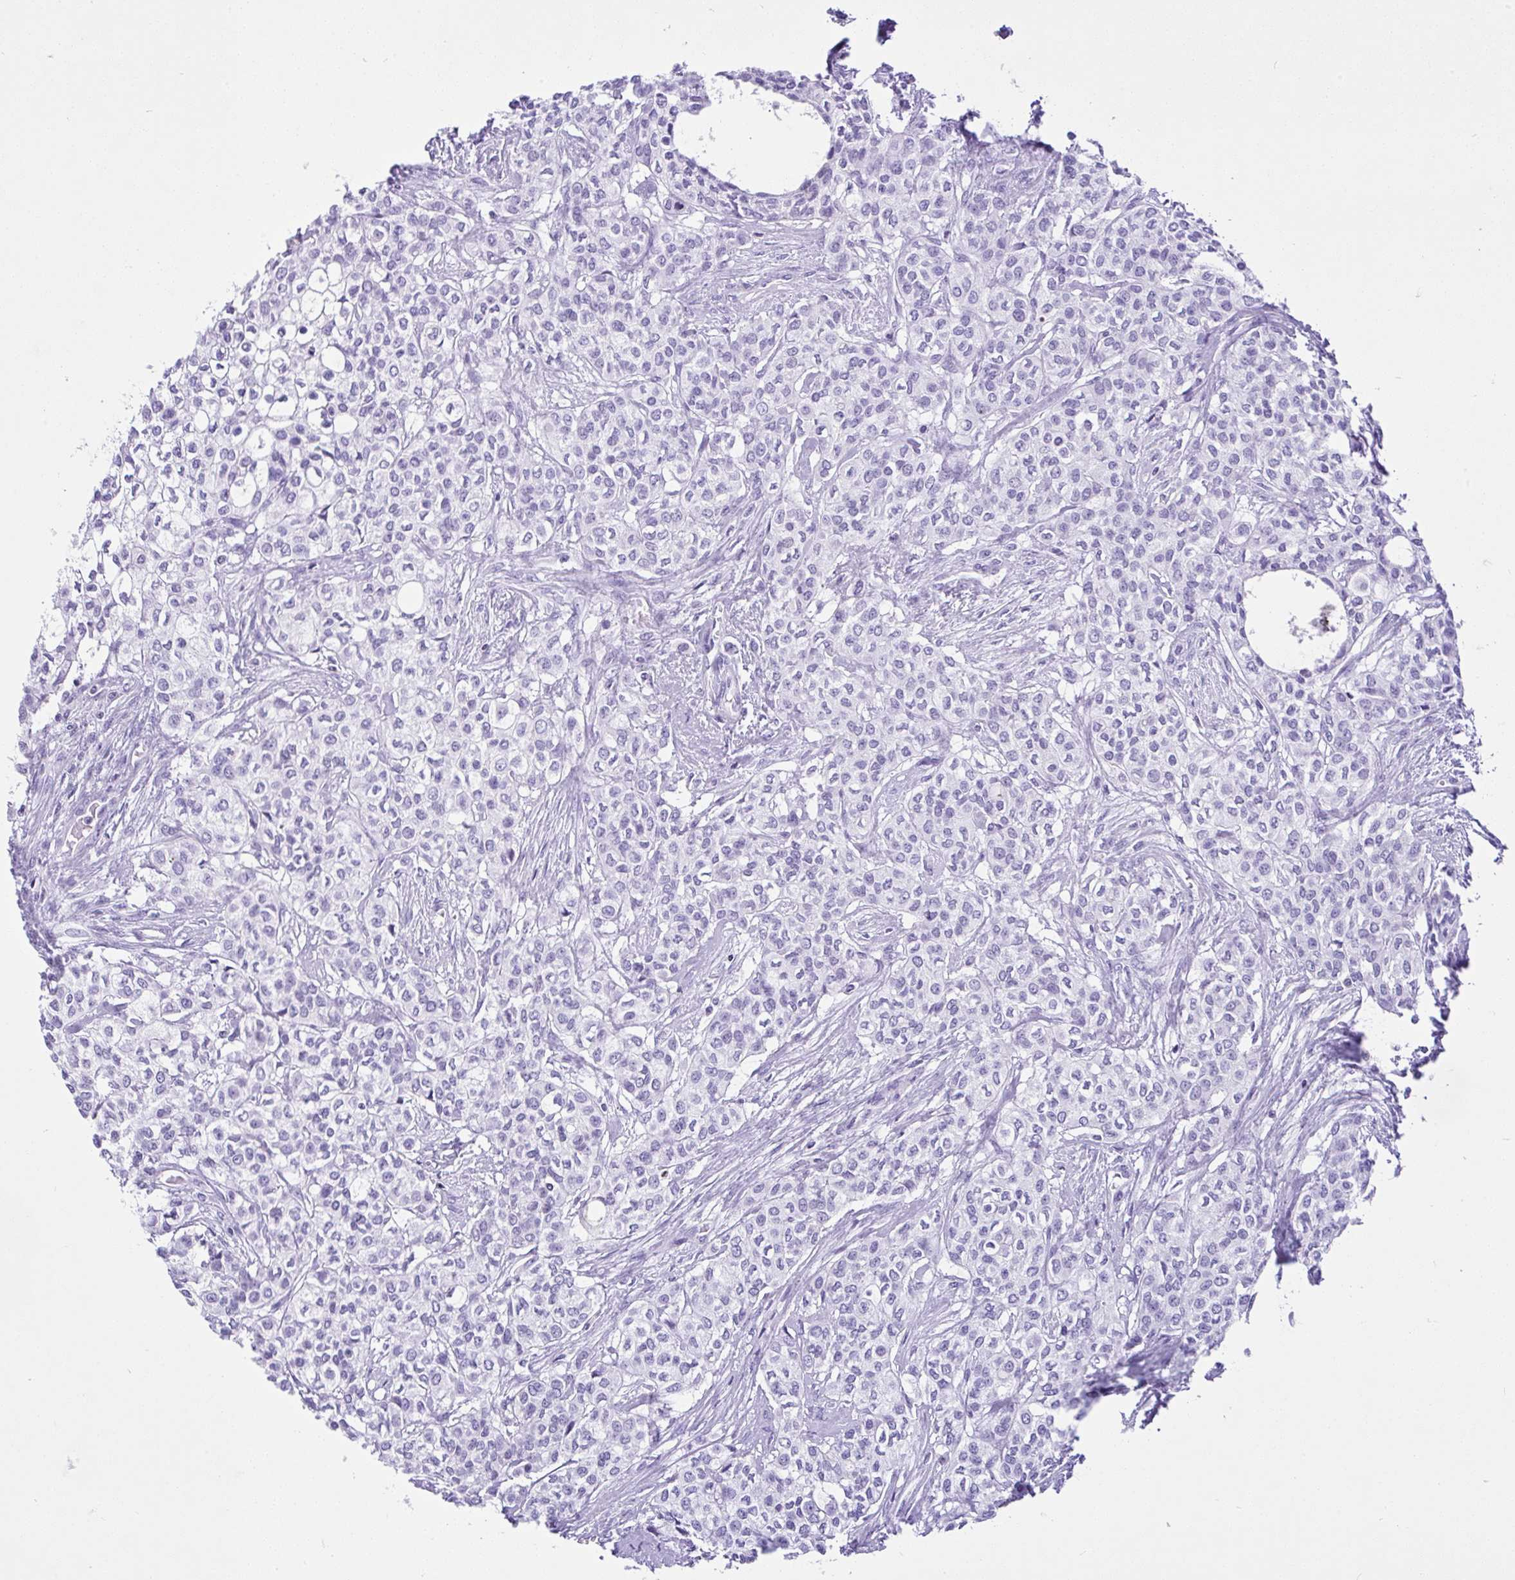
{"staining": {"intensity": "negative", "quantity": "none", "location": "none"}, "tissue": "head and neck cancer", "cell_type": "Tumor cells", "image_type": "cancer", "snomed": [{"axis": "morphology", "description": "Adenocarcinoma, NOS"}, {"axis": "topography", "description": "Head-Neck"}], "caption": "The immunohistochemistry (IHC) micrograph has no significant staining in tumor cells of head and neck cancer (adenocarcinoma) tissue.", "gene": "KRT27", "patient": {"sex": "male", "age": 81}}